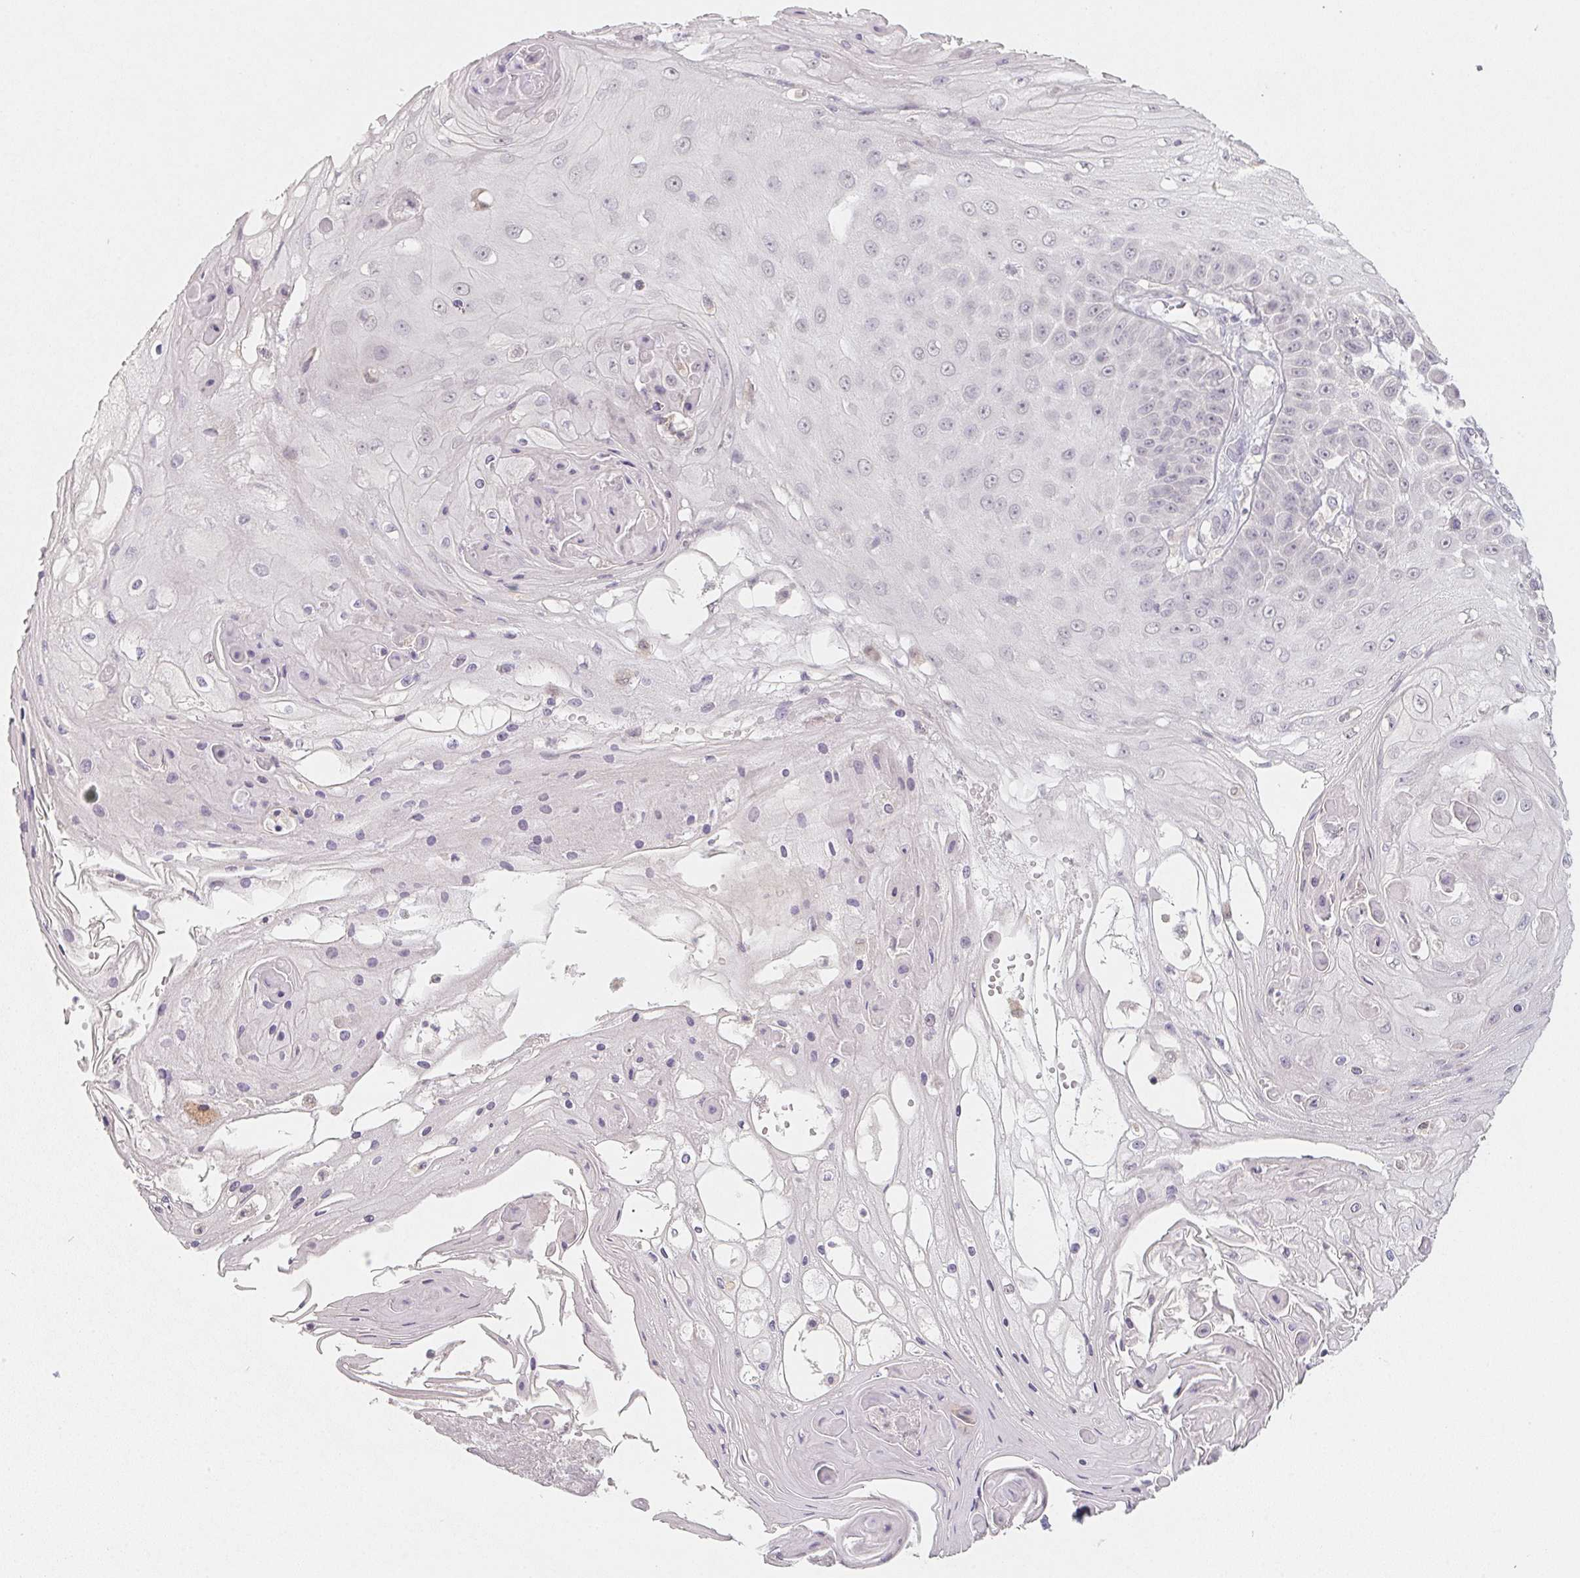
{"staining": {"intensity": "negative", "quantity": "none", "location": "none"}, "tissue": "skin cancer", "cell_type": "Tumor cells", "image_type": "cancer", "snomed": [{"axis": "morphology", "description": "Squamous cell carcinoma, NOS"}, {"axis": "topography", "description": "Skin"}], "caption": "Tumor cells show no significant protein staining in skin squamous cell carcinoma.", "gene": "SOAT1", "patient": {"sex": "male", "age": 70}}